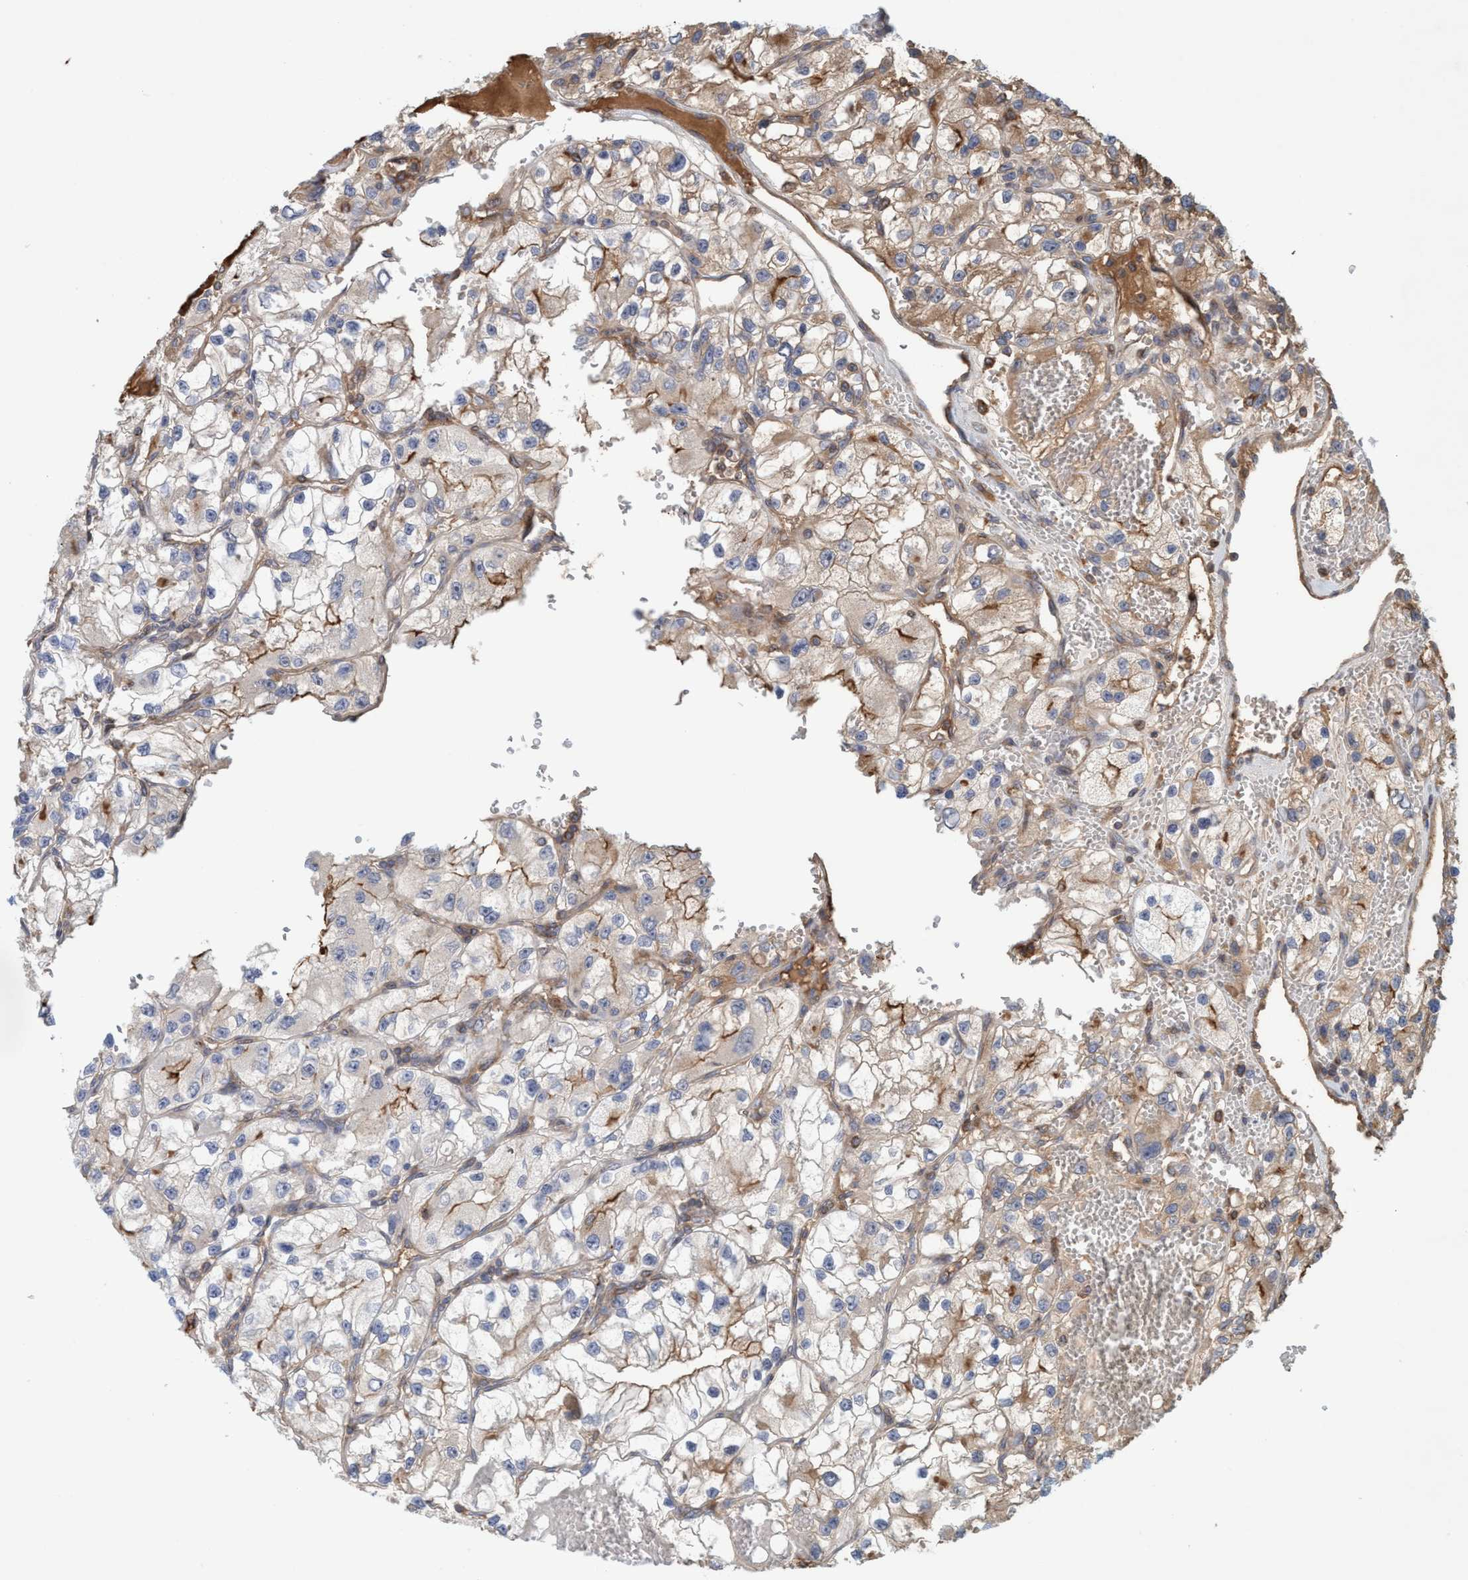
{"staining": {"intensity": "weak", "quantity": "25%-75%", "location": "cytoplasmic/membranous"}, "tissue": "renal cancer", "cell_type": "Tumor cells", "image_type": "cancer", "snomed": [{"axis": "morphology", "description": "Adenocarcinoma, NOS"}, {"axis": "topography", "description": "Kidney"}], "caption": "A low amount of weak cytoplasmic/membranous staining is identified in approximately 25%-75% of tumor cells in renal adenocarcinoma tissue.", "gene": "SPECC1", "patient": {"sex": "female", "age": 57}}